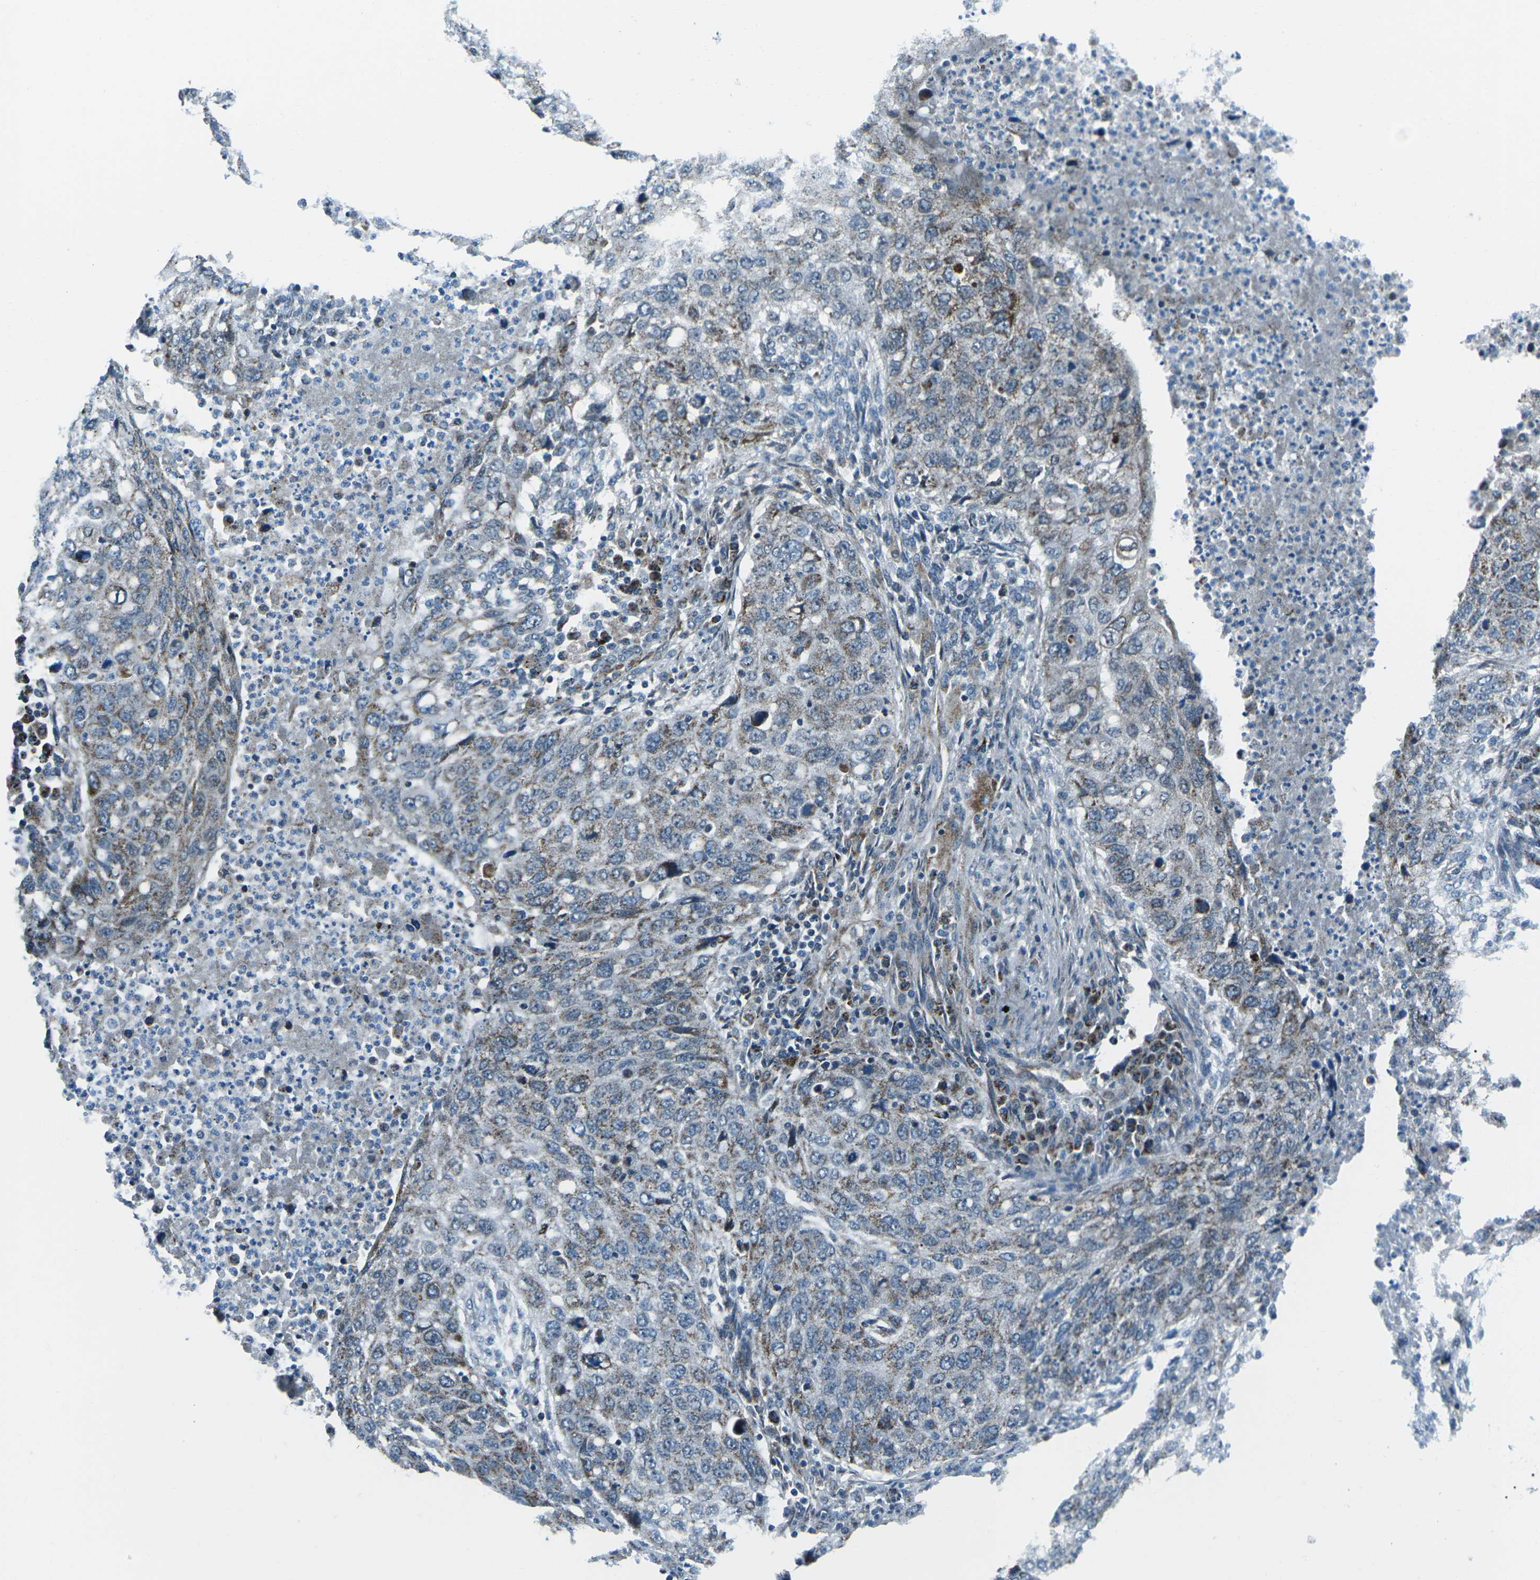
{"staining": {"intensity": "weak", "quantity": "25%-75%", "location": "cytoplasmic/membranous"}, "tissue": "lung cancer", "cell_type": "Tumor cells", "image_type": "cancer", "snomed": [{"axis": "morphology", "description": "Squamous cell carcinoma, NOS"}, {"axis": "topography", "description": "Lung"}], "caption": "Tumor cells show low levels of weak cytoplasmic/membranous expression in about 25%-75% of cells in human lung squamous cell carcinoma. (DAB IHC with brightfield microscopy, high magnification).", "gene": "RFESD", "patient": {"sex": "female", "age": 63}}